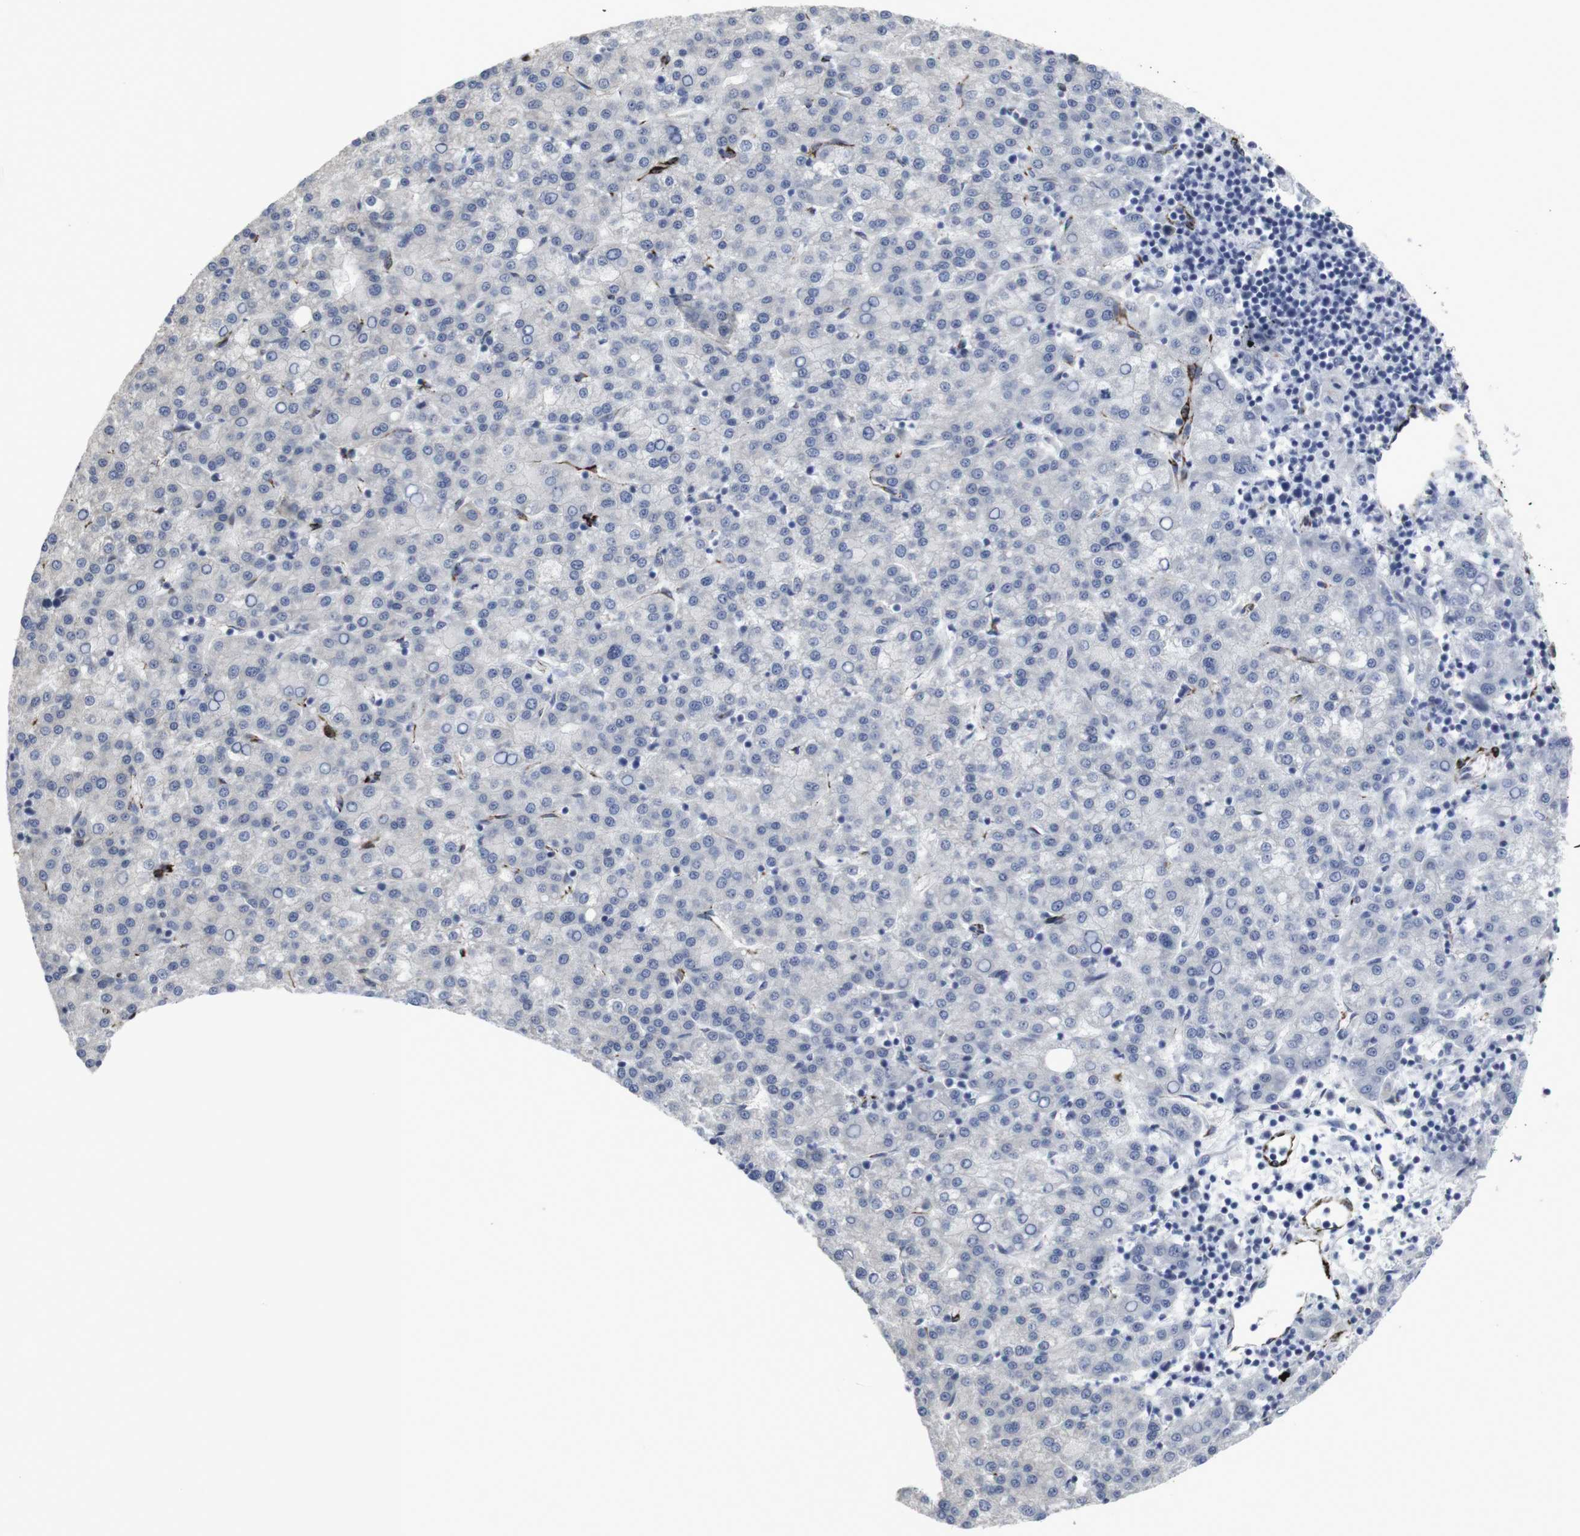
{"staining": {"intensity": "negative", "quantity": "none", "location": "none"}, "tissue": "liver cancer", "cell_type": "Tumor cells", "image_type": "cancer", "snomed": [{"axis": "morphology", "description": "Carcinoma, Hepatocellular, NOS"}, {"axis": "topography", "description": "Liver"}], "caption": "Human liver cancer (hepatocellular carcinoma) stained for a protein using immunohistochemistry displays no positivity in tumor cells.", "gene": "SNCG", "patient": {"sex": "female", "age": 58}}